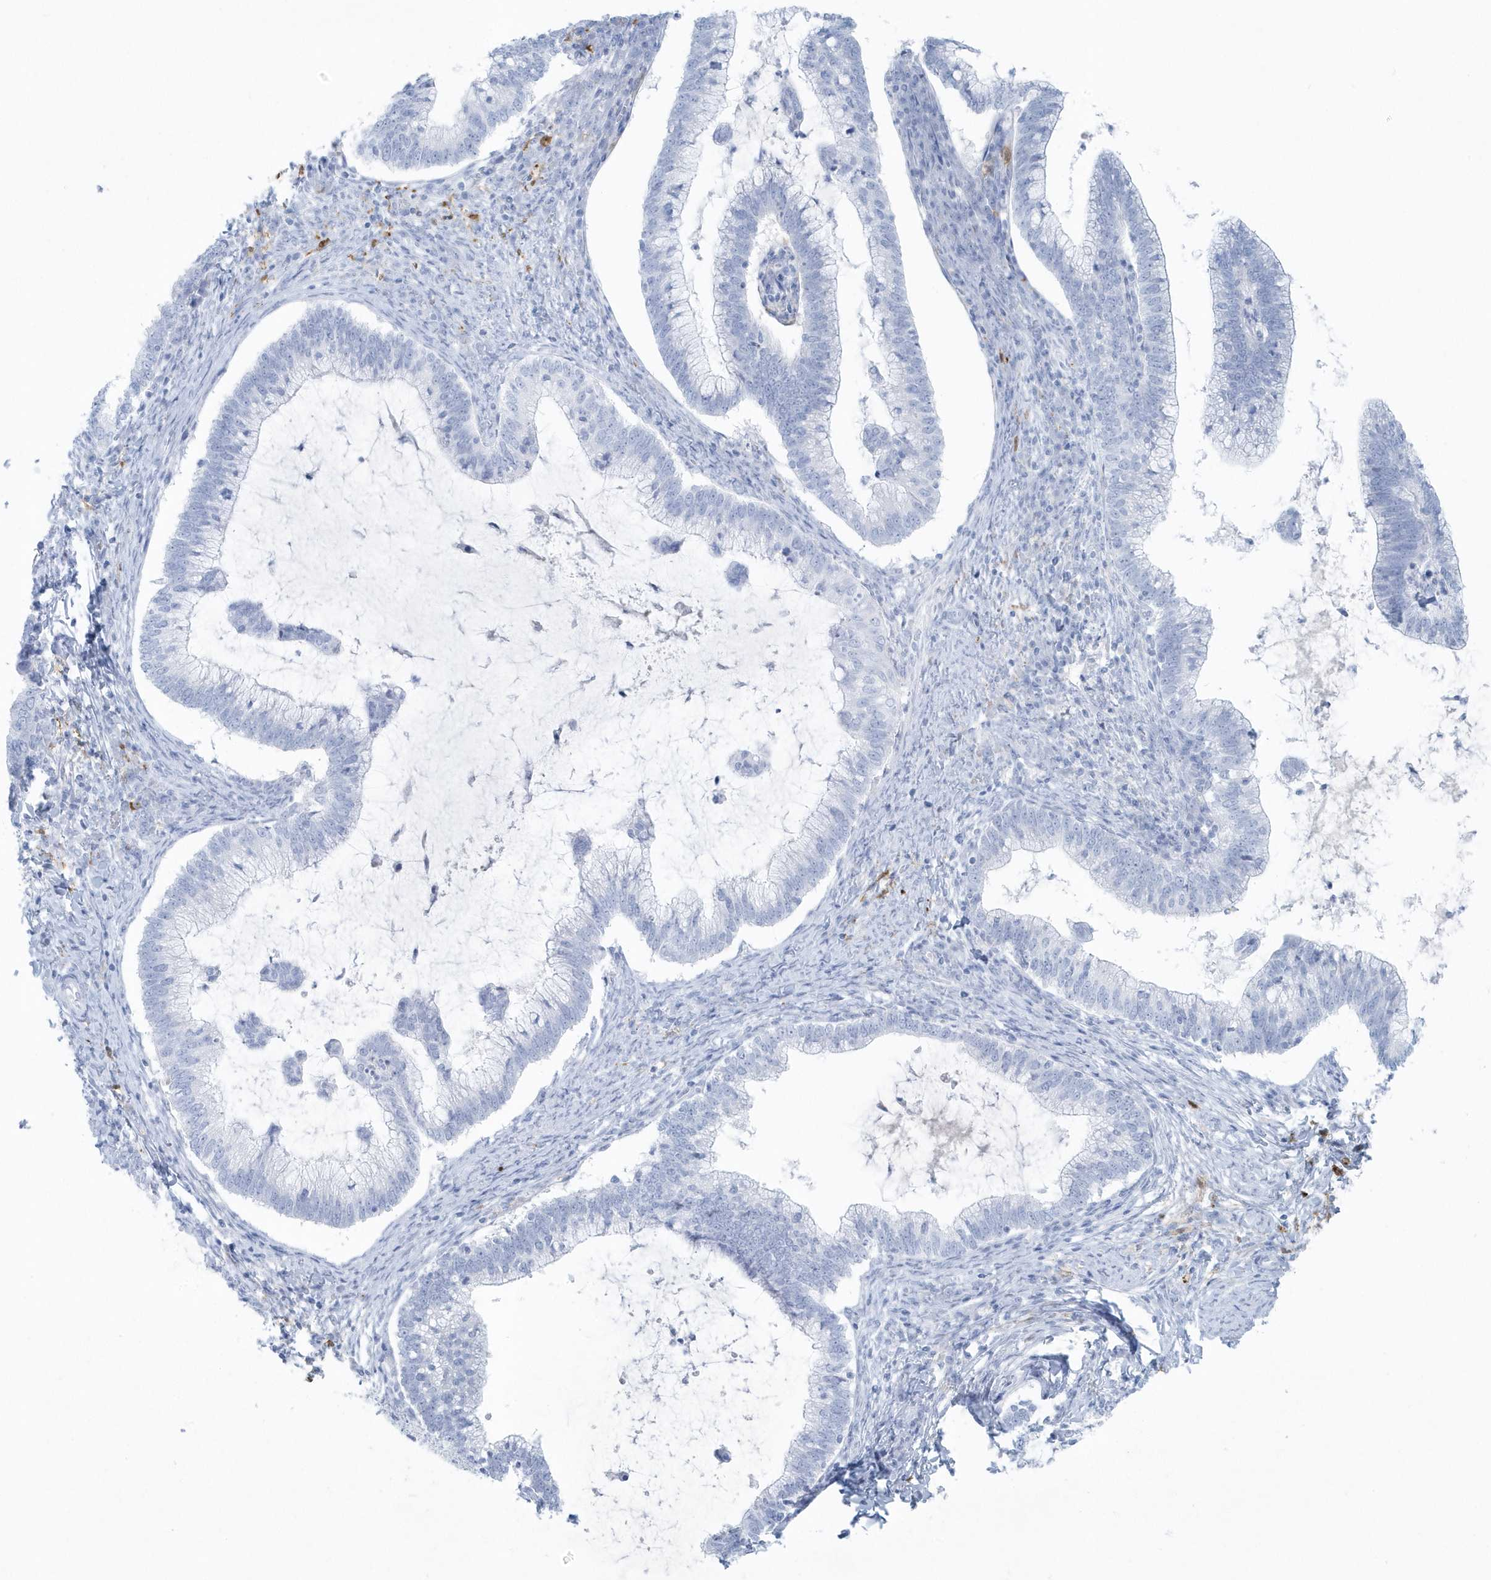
{"staining": {"intensity": "negative", "quantity": "none", "location": "none"}, "tissue": "cervical cancer", "cell_type": "Tumor cells", "image_type": "cancer", "snomed": [{"axis": "morphology", "description": "Adenocarcinoma, NOS"}, {"axis": "topography", "description": "Cervix"}], "caption": "This is an immunohistochemistry (IHC) micrograph of cervical cancer (adenocarcinoma). There is no expression in tumor cells.", "gene": "FAM98A", "patient": {"sex": "female", "age": 36}}